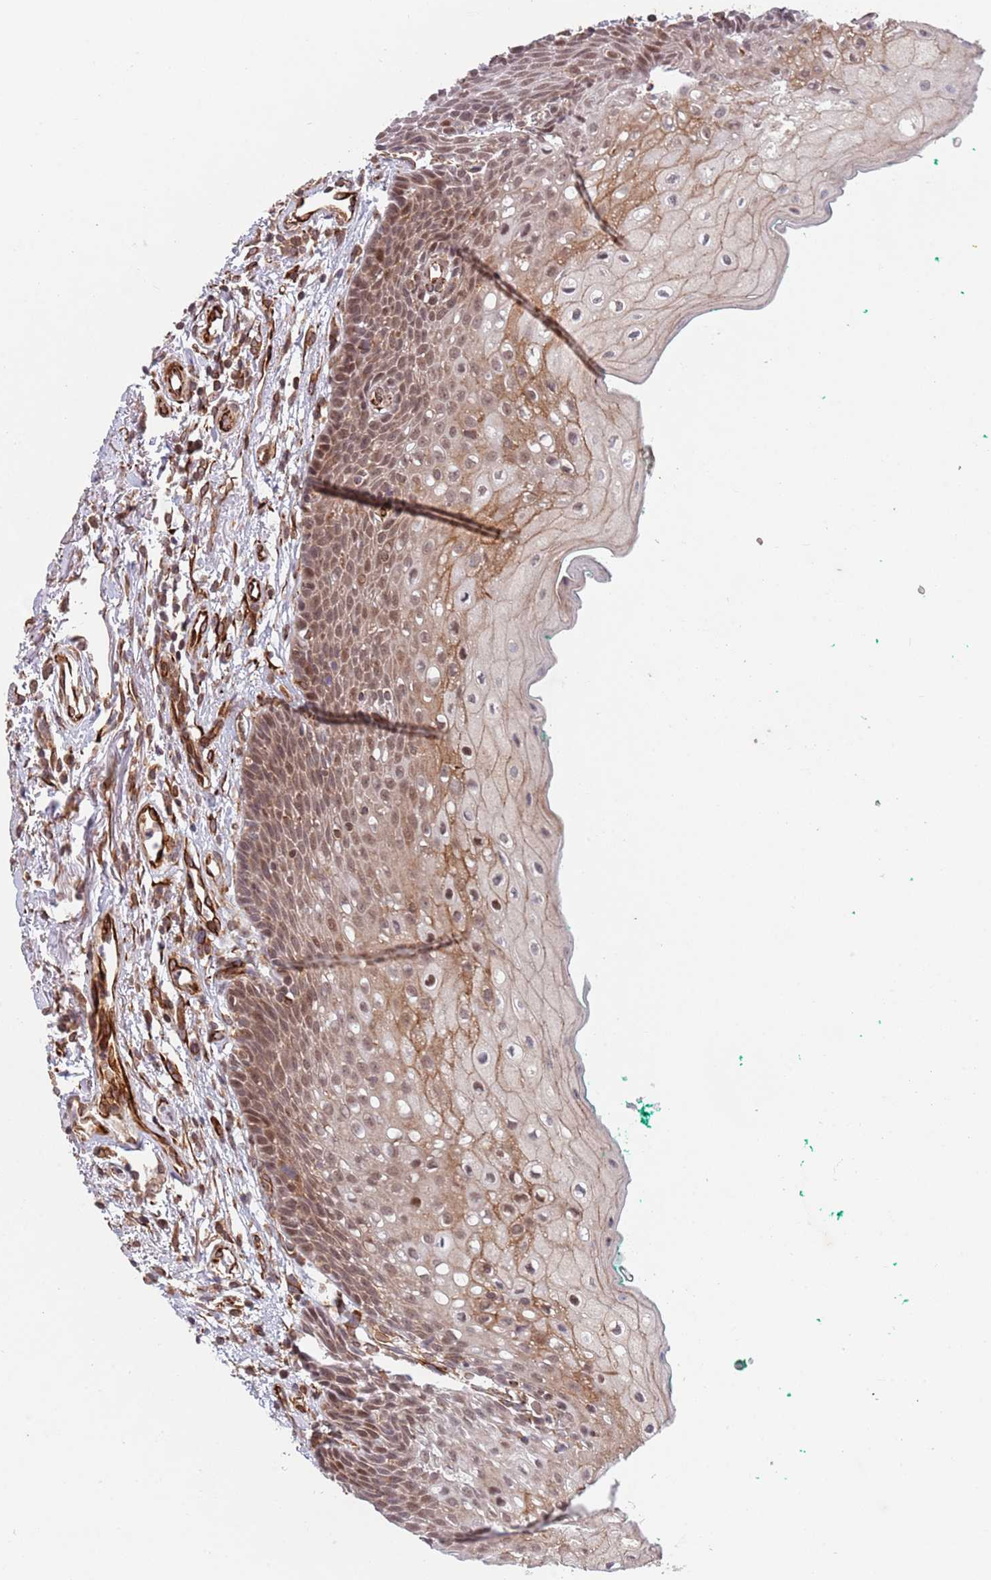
{"staining": {"intensity": "moderate", "quantity": ">75%", "location": "cytoplasmic/membranous,nuclear"}, "tissue": "oral mucosa", "cell_type": "Squamous epithelial cells", "image_type": "normal", "snomed": [{"axis": "morphology", "description": "Normal tissue, NOS"}, {"axis": "morphology", "description": "Squamous cell carcinoma, NOS"}, {"axis": "topography", "description": "Oral tissue"}, {"axis": "topography", "description": "Tounge, NOS"}, {"axis": "topography", "description": "Head-Neck"}], "caption": "Brown immunohistochemical staining in unremarkable human oral mucosa shows moderate cytoplasmic/membranous,nuclear expression in about >75% of squamous epithelial cells. The protein is stained brown, and the nuclei are stained in blue (DAB IHC with brightfield microscopy, high magnification).", "gene": "CHD9", "patient": {"sex": "male", "age": 79}}